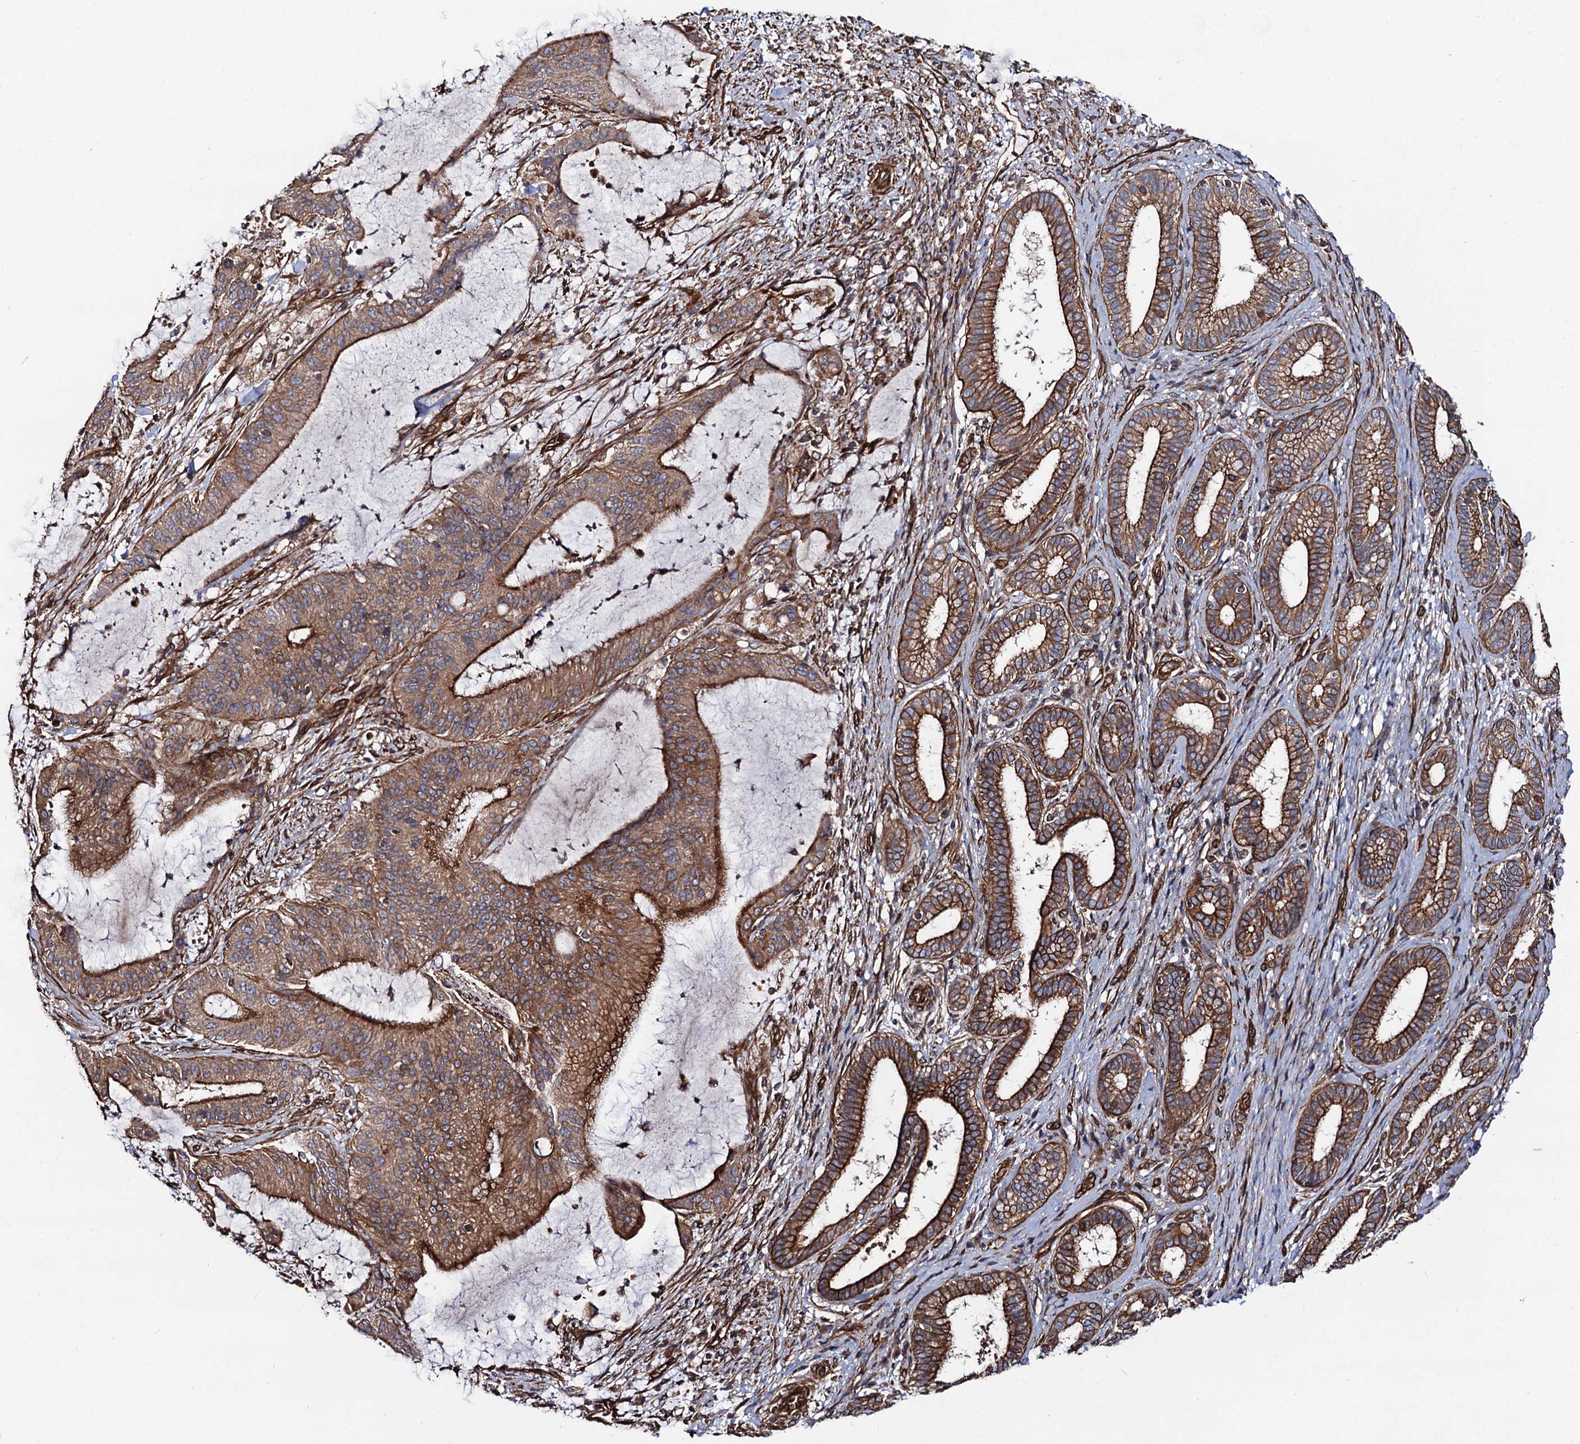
{"staining": {"intensity": "strong", "quantity": ">75%", "location": "cytoplasmic/membranous"}, "tissue": "liver cancer", "cell_type": "Tumor cells", "image_type": "cancer", "snomed": [{"axis": "morphology", "description": "Normal tissue, NOS"}, {"axis": "morphology", "description": "Cholangiocarcinoma"}, {"axis": "topography", "description": "Liver"}, {"axis": "topography", "description": "Peripheral nerve tissue"}], "caption": "Liver cancer (cholangiocarcinoma) stained with a protein marker demonstrates strong staining in tumor cells.", "gene": "CIP2A", "patient": {"sex": "female", "age": 73}}